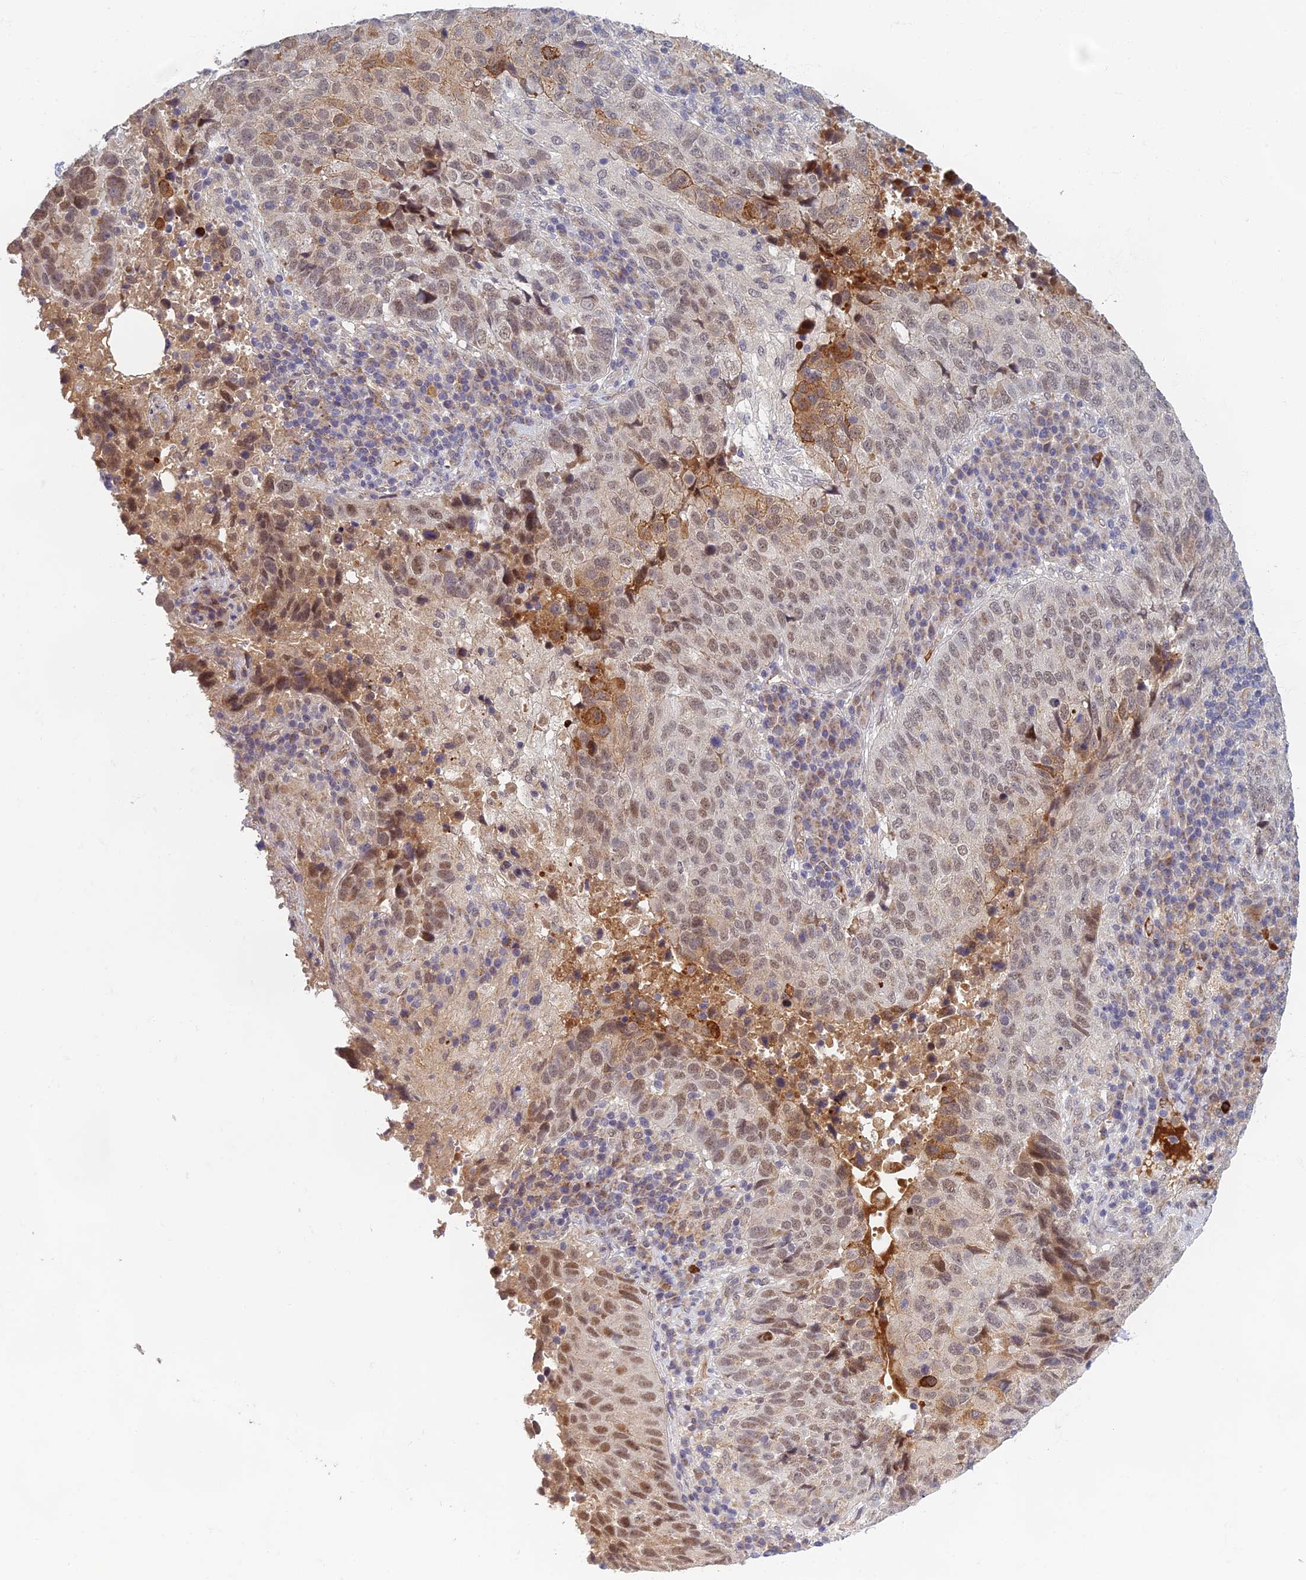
{"staining": {"intensity": "weak", "quantity": "25%-75%", "location": "nuclear"}, "tissue": "lung cancer", "cell_type": "Tumor cells", "image_type": "cancer", "snomed": [{"axis": "morphology", "description": "Squamous cell carcinoma, NOS"}, {"axis": "topography", "description": "Lung"}], "caption": "Brown immunohistochemical staining in lung cancer (squamous cell carcinoma) reveals weak nuclear expression in about 25%-75% of tumor cells.", "gene": "EARS2", "patient": {"sex": "male", "age": 73}}